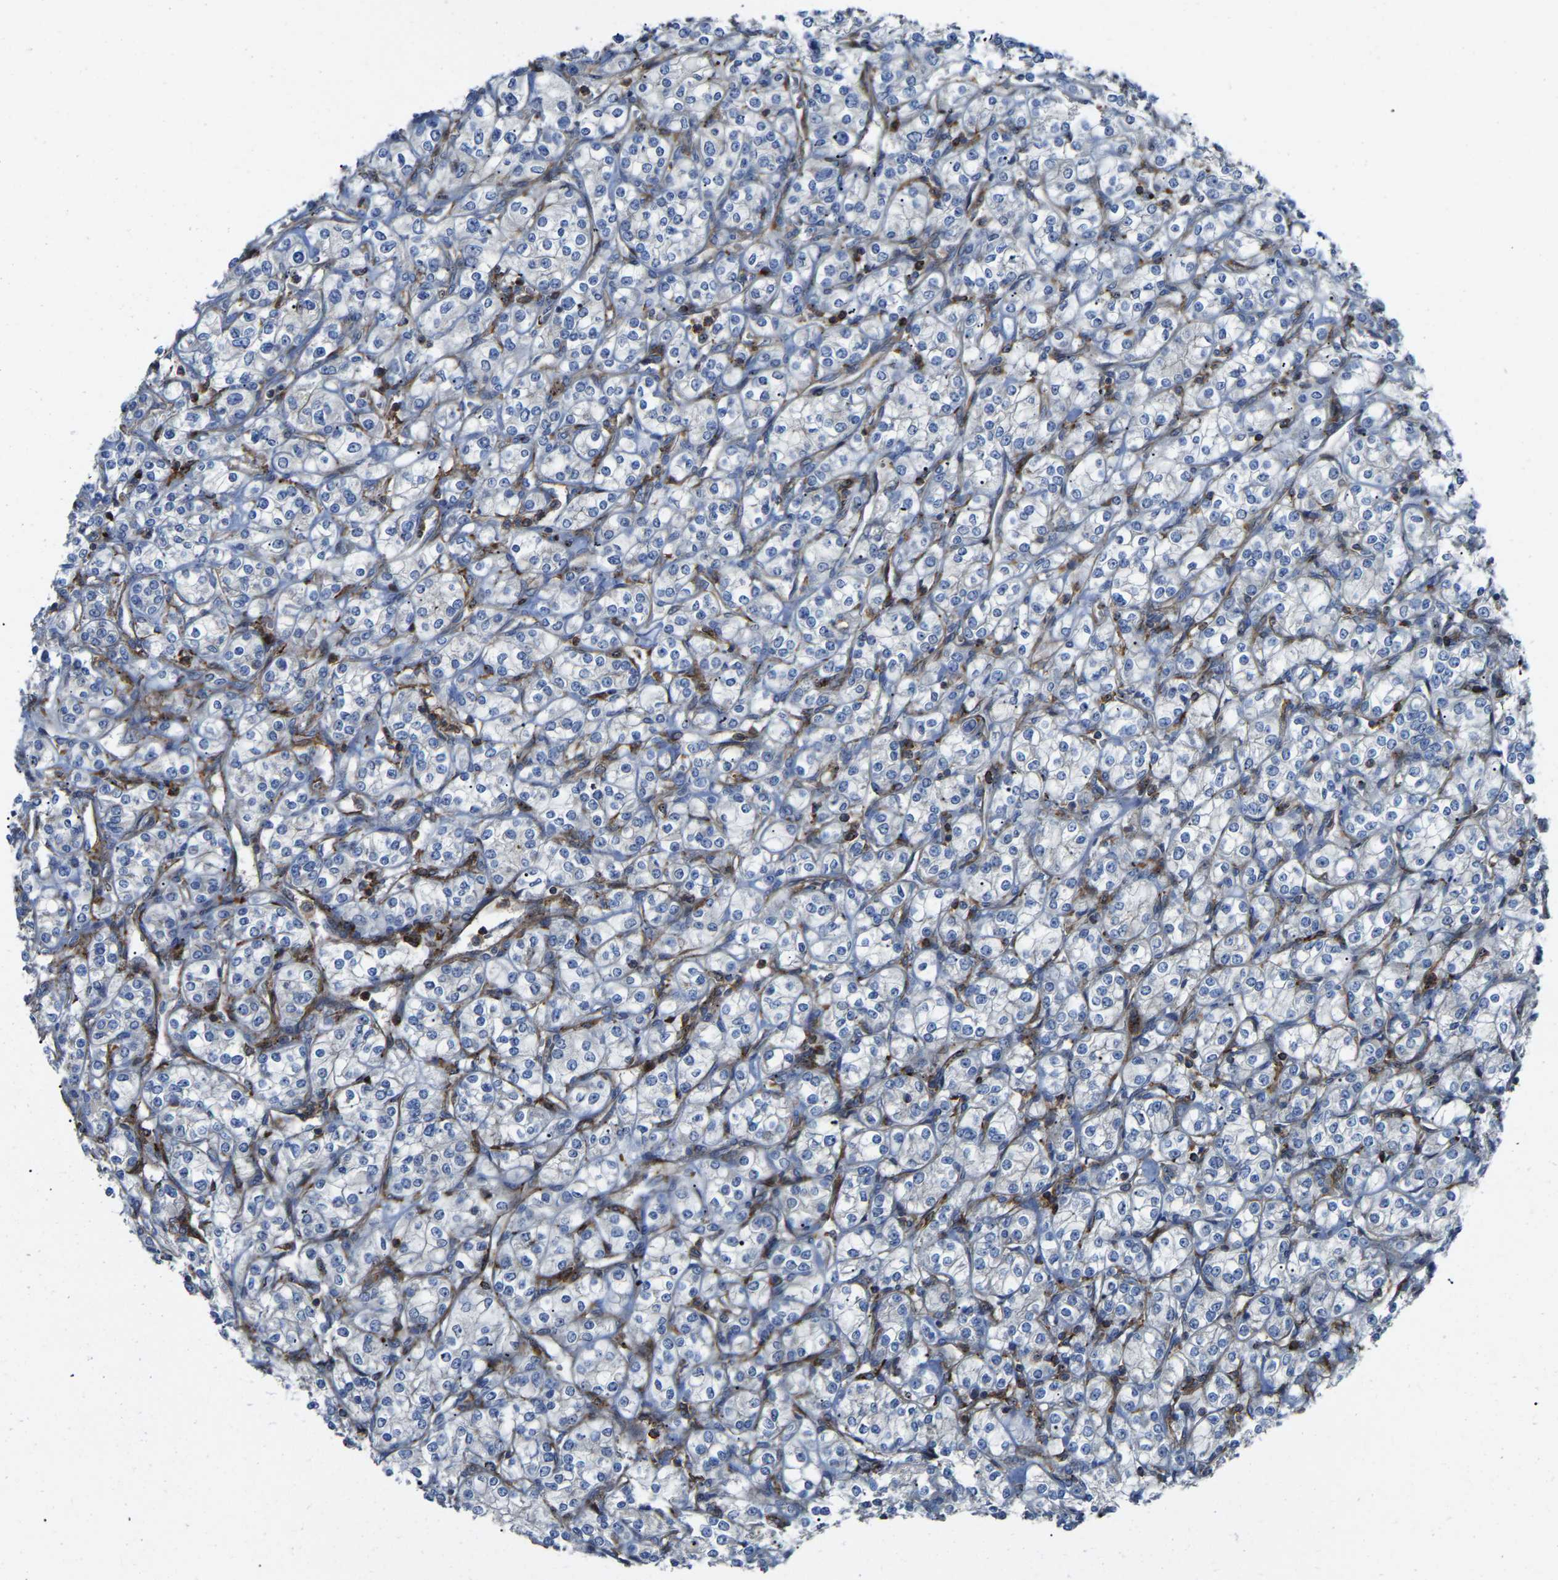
{"staining": {"intensity": "negative", "quantity": "none", "location": "none"}, "tissue": "renal cancer", "cell_type": "Tumor cells", "image_type": "cancer", "snomed": [{"axis": "morphology", "description": "Adenocarcinoma, NOS"}, {"axis": "topography", "description": "Kidney"}], "caption": "Immunohistochemical staining of renal cancer exhibits no significant positivity in tumor cells. (DAB (3,3'-diaminobenzidine) immunohistochemistry with hematoxylin counter stain).", "gene": "AGPAT2", "patient": {"sex": "male", "age": 77}}